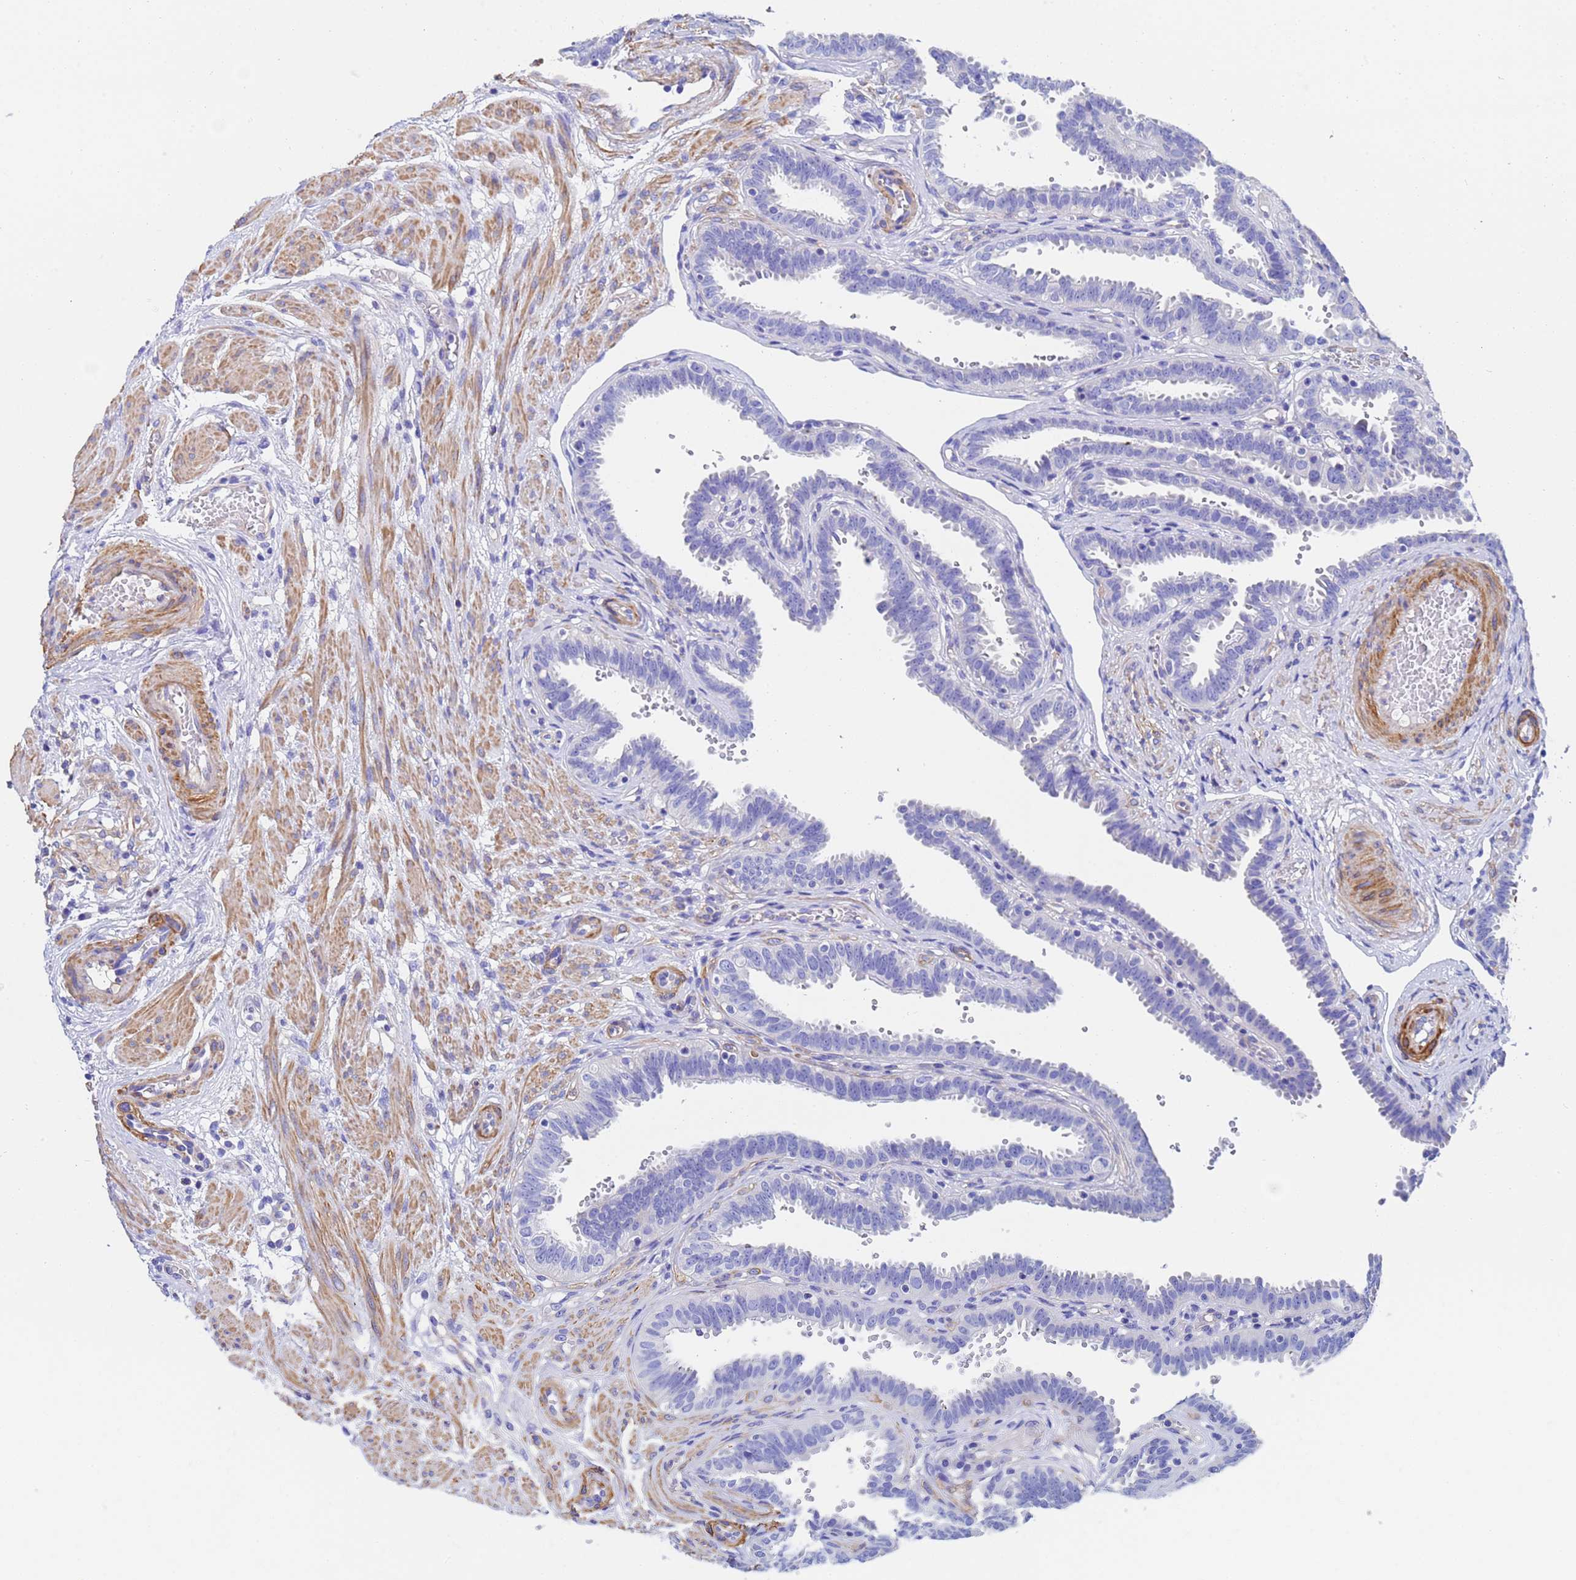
{"staining": {"intensity": "negative", "quantity": "none", "location": "none"}, "tissue": "fallopian tube", "cell_type": "Glandular cells", "image_type": "normal", "snomed": [{"axis": "morphology", "description": "Normal tissue, NOS"}, {"axis": "topography", "description": "Fallopian tube"}], "caption": "IHC micrograph of unremarkable fallopian tube: fallopian tube stained with DAB (3,3'-diaminobenzidine) shows no significant protein positivity in glandular cells.", "gene": "CST1", "patient": {"sex": "female", "age": 37}}